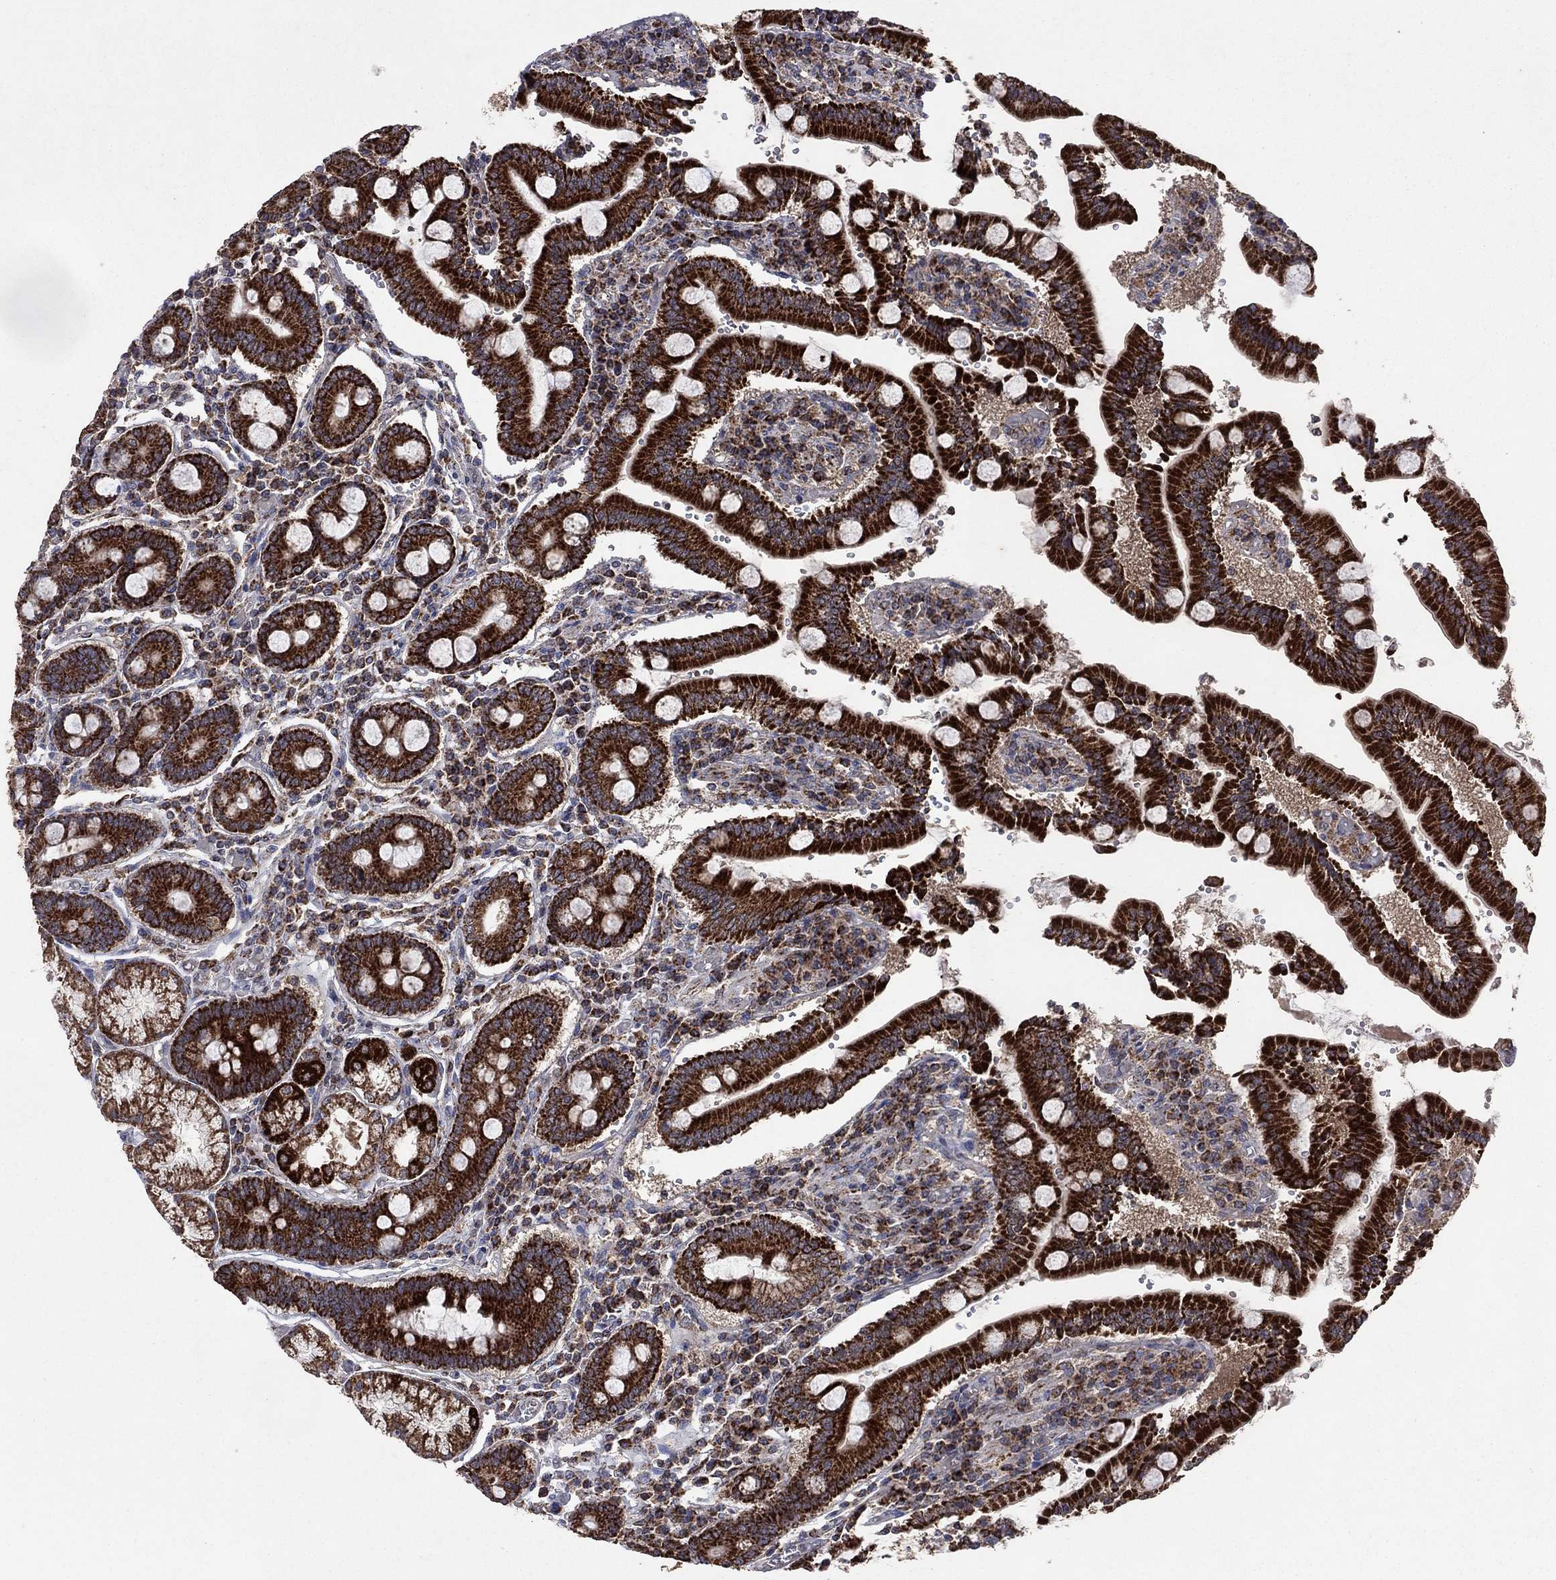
{"staining": {"intensity": "strong", "quantity": ">75%", "location": "cytoplasmic/membranous"}, "tissue": "duodenum", "cell_type": "Glandular cells", "image_type": "normal", "snomed": [{"axis": "morphology", "description": "Normal tissue, NOS"}, {"axis": "topography", "description": "Duodenum"}], "caption": "Duodenum stained with immunohistochemistry displays strong cytoplasmic/membranous positivity in about >75% of glandular cells.", "gene": "DPH1", "patient": {"sex": "female", "age": 62}}